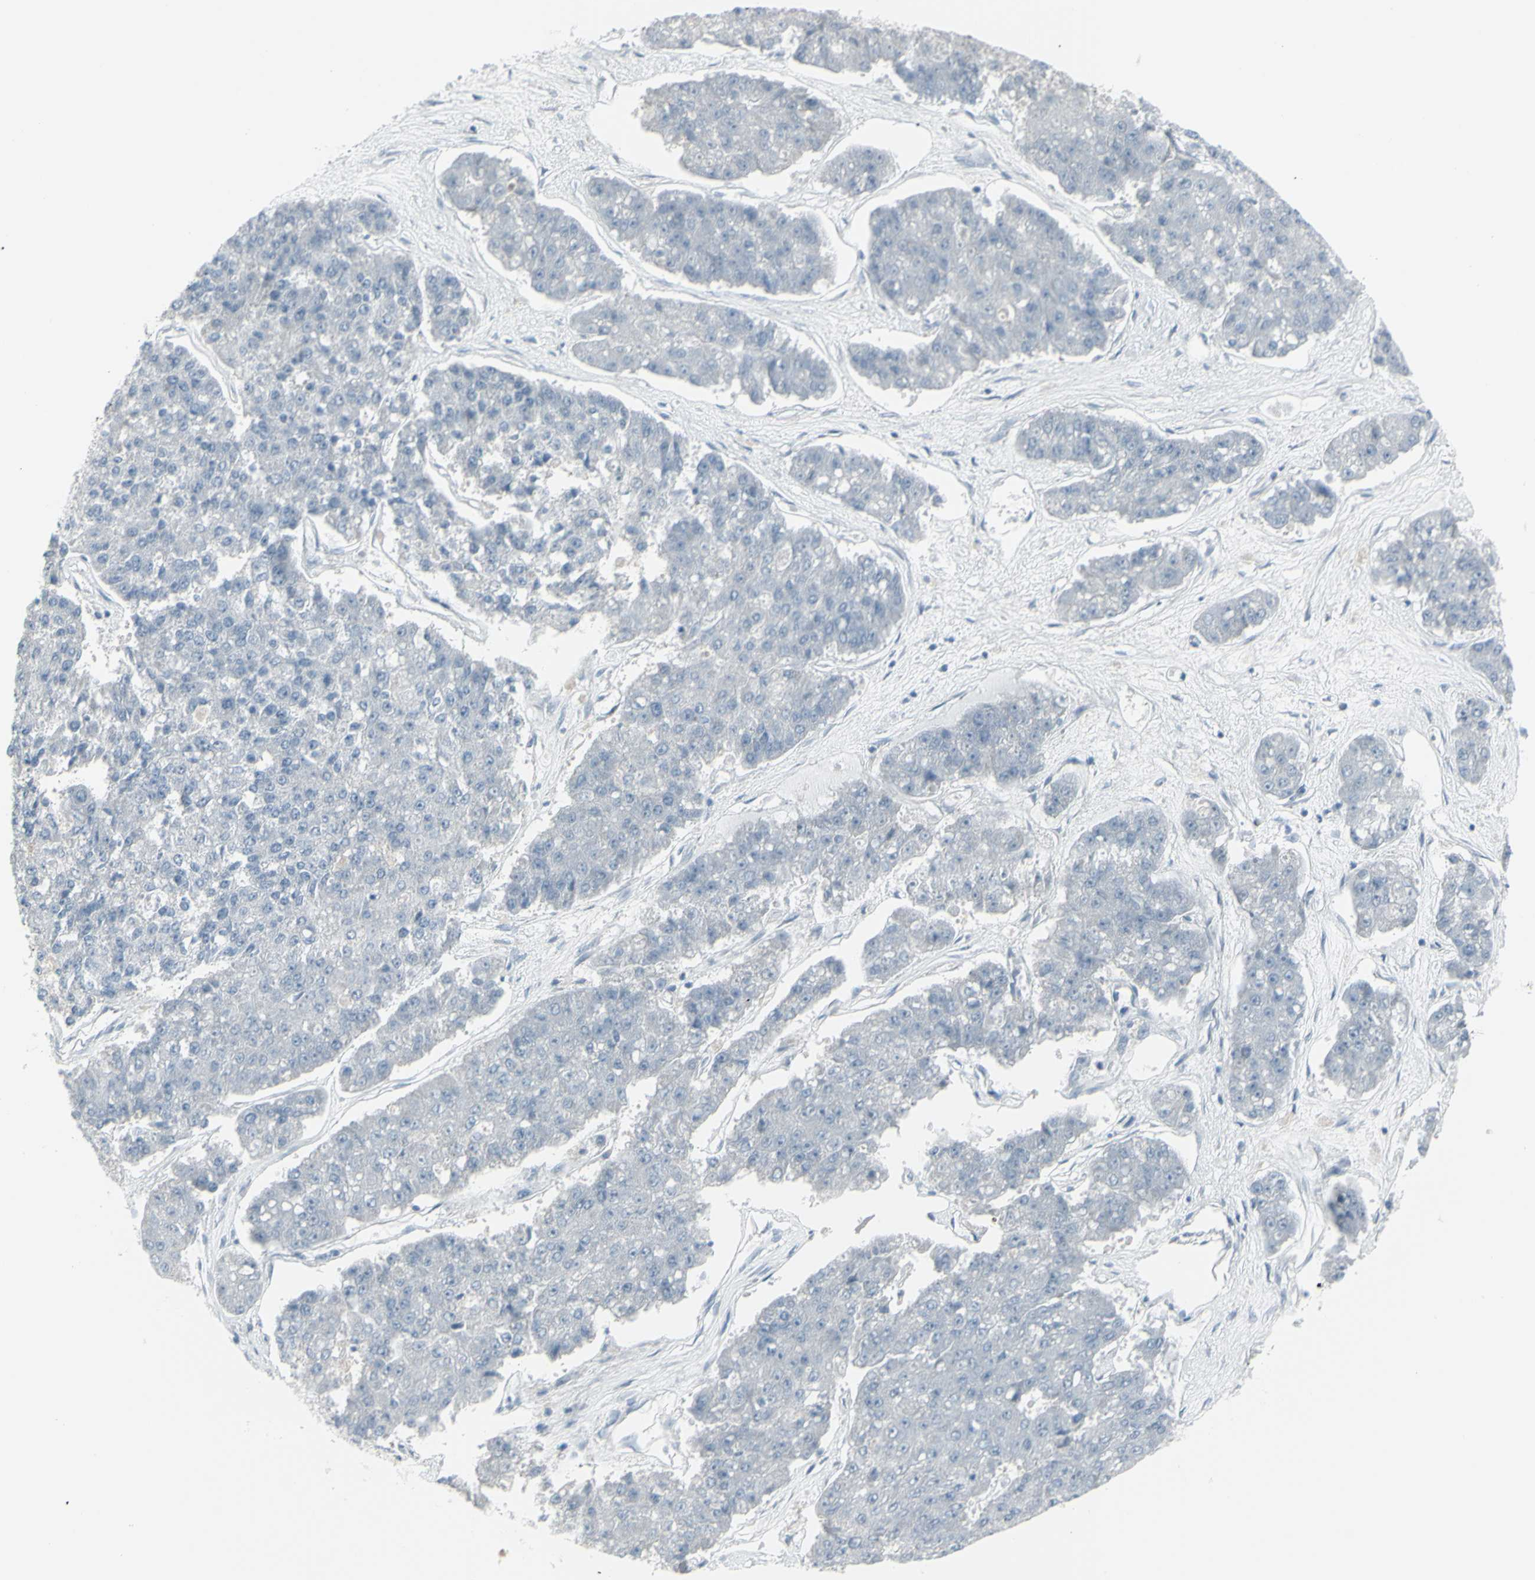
{"staining": {"intensity": "negative", "quantity": "none", "location": "none"}, "tissue": "pancreatic cancer", "cell_type": "Tumor cells", "image_type": "cancer", "snomed": [{"axis": "morphology", "description": "Adenocarcinoma, NOS"}, {"axis": "topography", "description": "Pancreas"}], "caption": "Tumor cells are negative for brown protein staining in pancreatic cancer.", "gene": "RAB3A", "patient": {"sex": "male", "age": 50}}